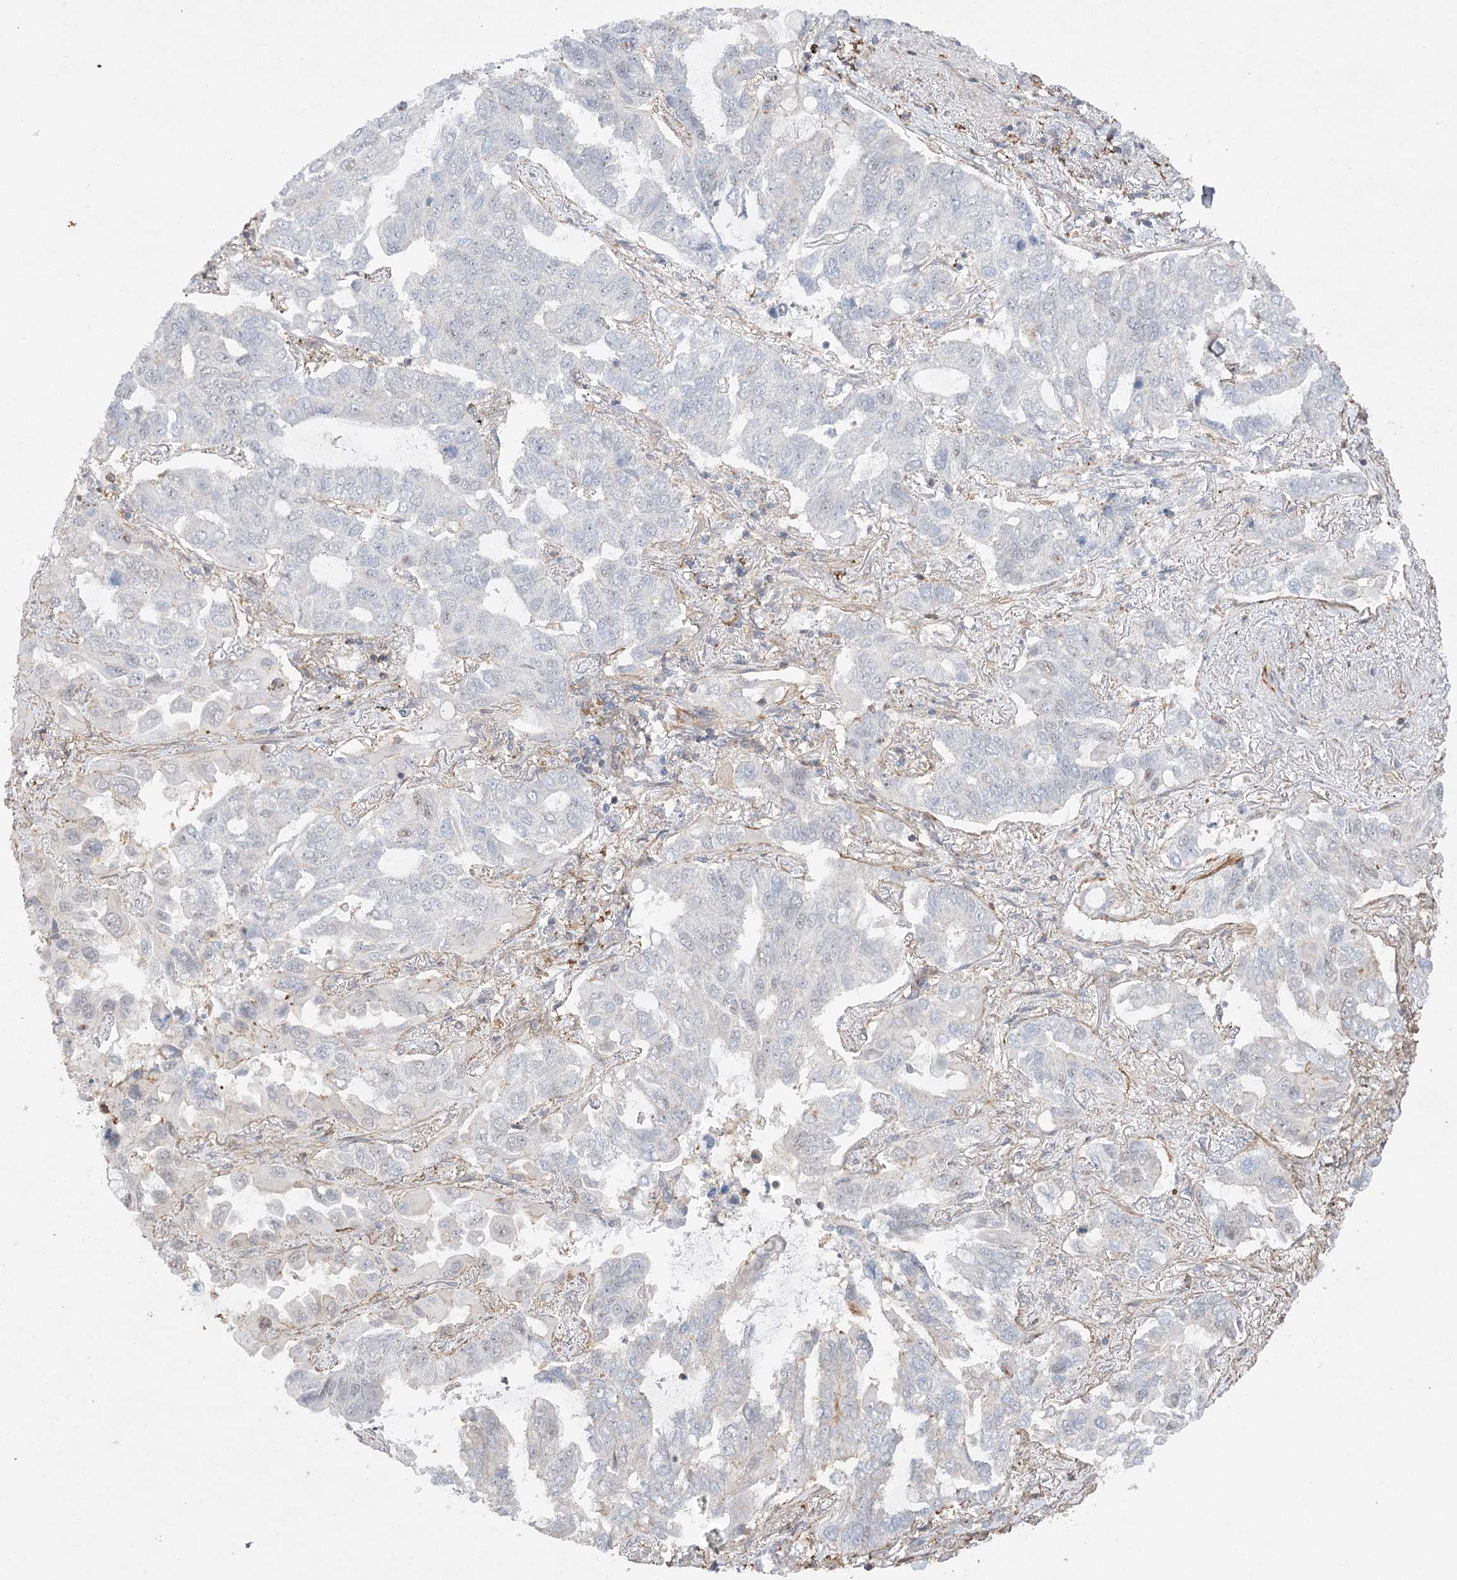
{"staining": {"intensity": "negative", "quantity": "none", "location": "none"}, "tissue": "lung cancer", "cell_type": "Tumor cells", "image_type": "cancer", "snomed": [{"axis": "morphology", "description": "Adenocarcinoma, NOS"}, {"axis": "topography", "description": "Lung"}], "caption": "Immunohistochemistry histopathology image of lung adenocarcinoma stained for a protein (brown), which displays no positivity in tumor cells. (Stains: DAB (3,3'-diaminobenzidine) immunohistochemistry with hematoxylin counter stain, Microscopy: brightfield microscopy at high magnification).", "gene": "OBSL1", "patient": {"sex": "male", "age": 64}}